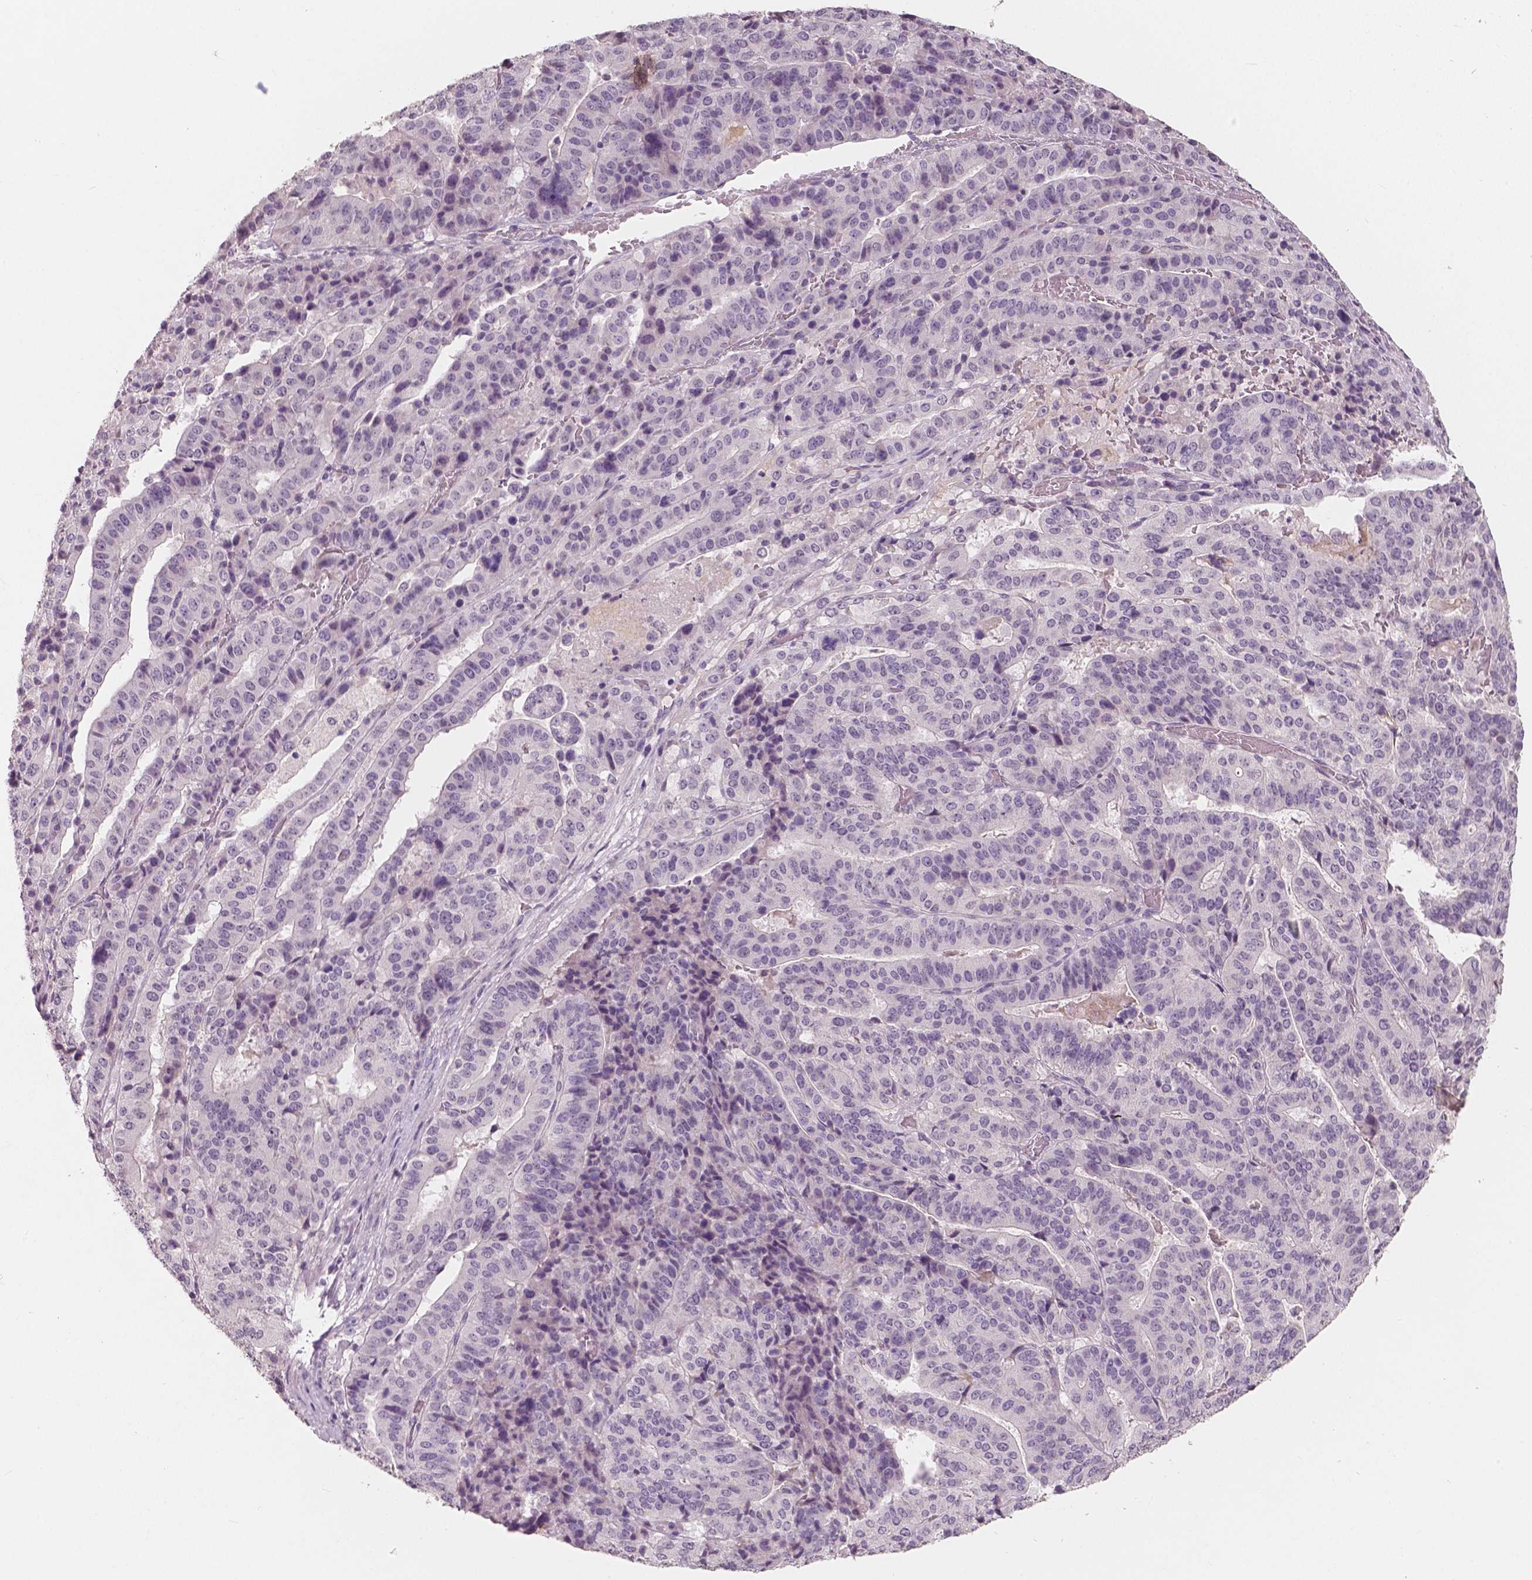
{"staining": {"intensity": "negative", "quantity": "none", "location": "none"}, "tissue": "stomach cancer", "cell_type": "Tumor cells", "image_type": "cancer", "snomed": [{"axis": "morphology", "description": "Adenocarcinoma, NOS"}, {"axis": "topography", "description": "Stomach"}], "caption": "This micrograph is of stomach cancer (adenocarcinoma) stained with immunohistochemistry to label a protein in brown with the nuclei are counter-stained blue. There is no staining in tumor cells. The staining is performed using DAB brown chromogen with nuclei counter-stained in using hematoxylin.", "gene": "RNASE7", "patient": {"sex": "male", "age": 48}}